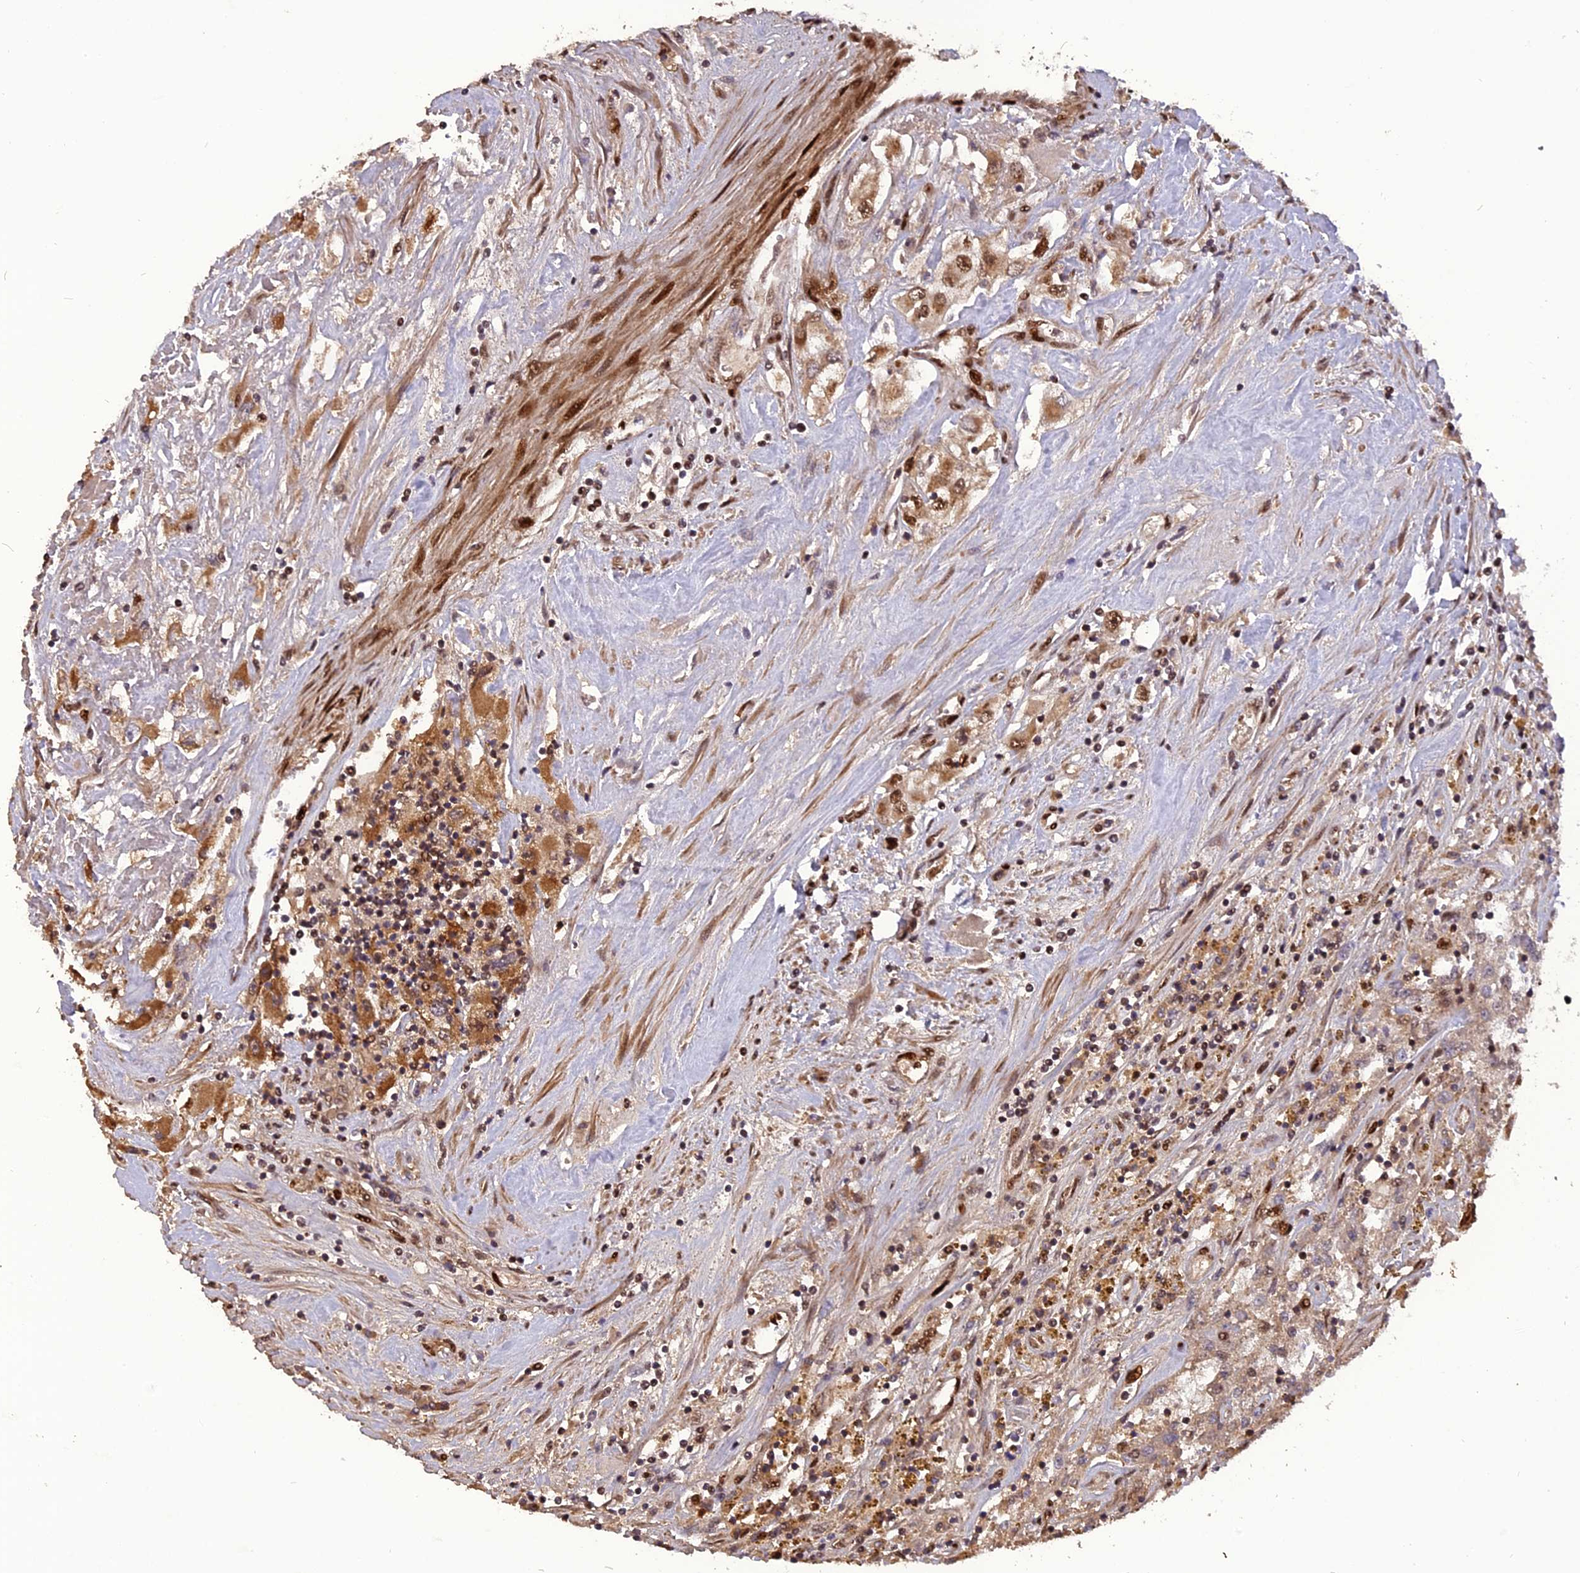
{"staining": {"intensity": "moderate", "quantity": ">75%", "location": "cytoplasmic/membranous,nuclear"}, "tissue": "renal cancer", "cell_type": "Tumor cells", "image_type": "cancer", "snomed": [{"axis": "morphology", "description": "Adenocarcinoma, NOS"}, {"axis": "topography", "description": "Kidney"}], "caption": "Moderate cytoplasmic/membranous and nuclear expression is present in about >75% of tumor cells in renal cancer (adenocarcinoma). The protein is shown in brown color, while the nuclei are stained blue.", "gene": "MICALL1", "patient": {"sex": "female", "age": 52}}